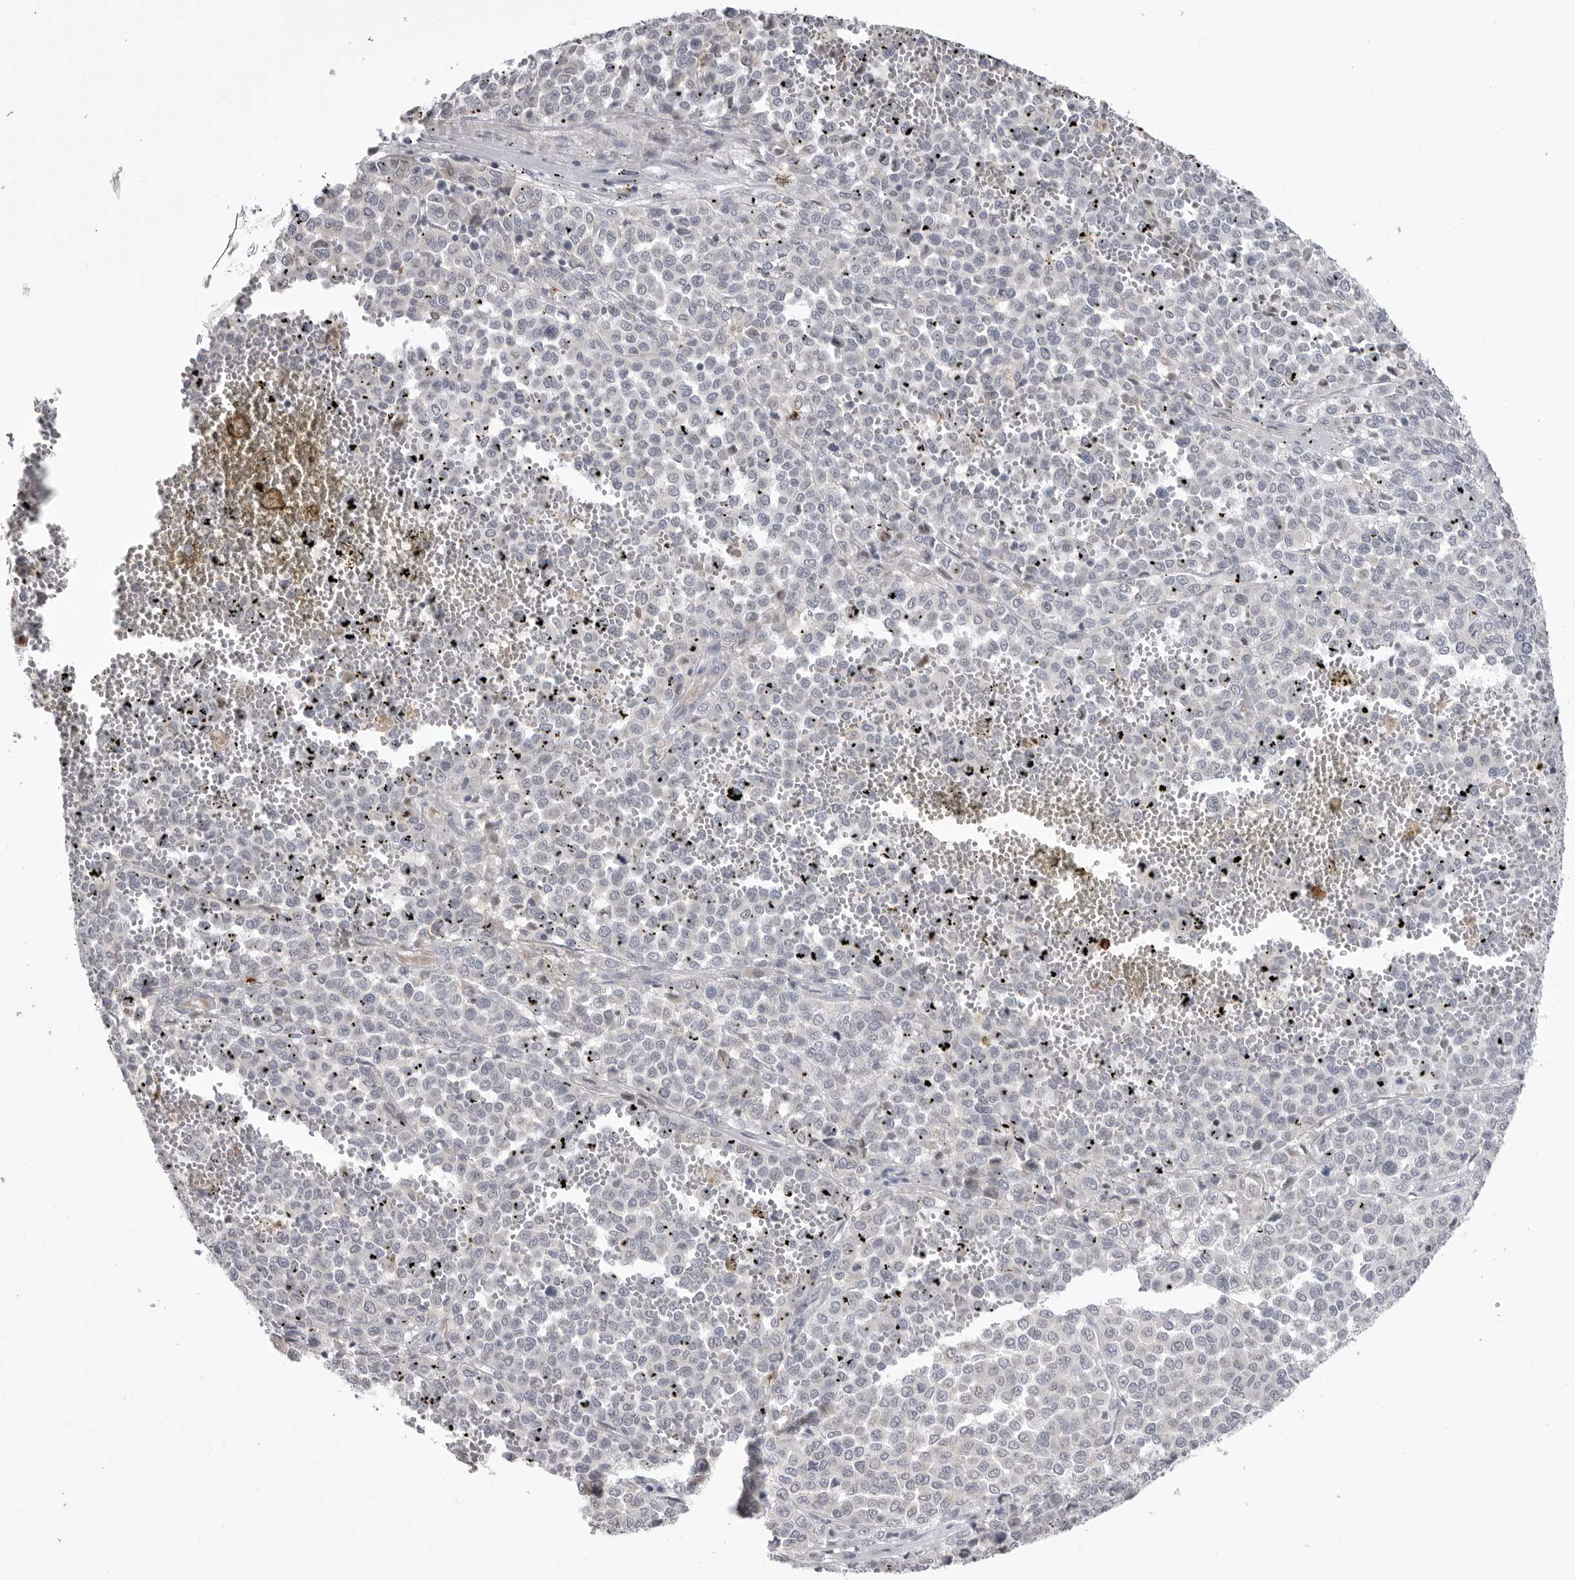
{"staining": {"intensity": "negative", "quantity": "none", "location": "none"}, "tissue": "melanoma", "cell_type": "Tumor cells", "image_type": "cancer", "snomed": [{"axis": "morphology", "description": "Malignant melanoma, Metastatic site"}, {"axis": "topography", "description": "Pancreas"}], "caption": "Tumor cells show no significant protein staining in melanoma.", "gene": "STAP2", "patient": {"sex": "female", "age": 30}}